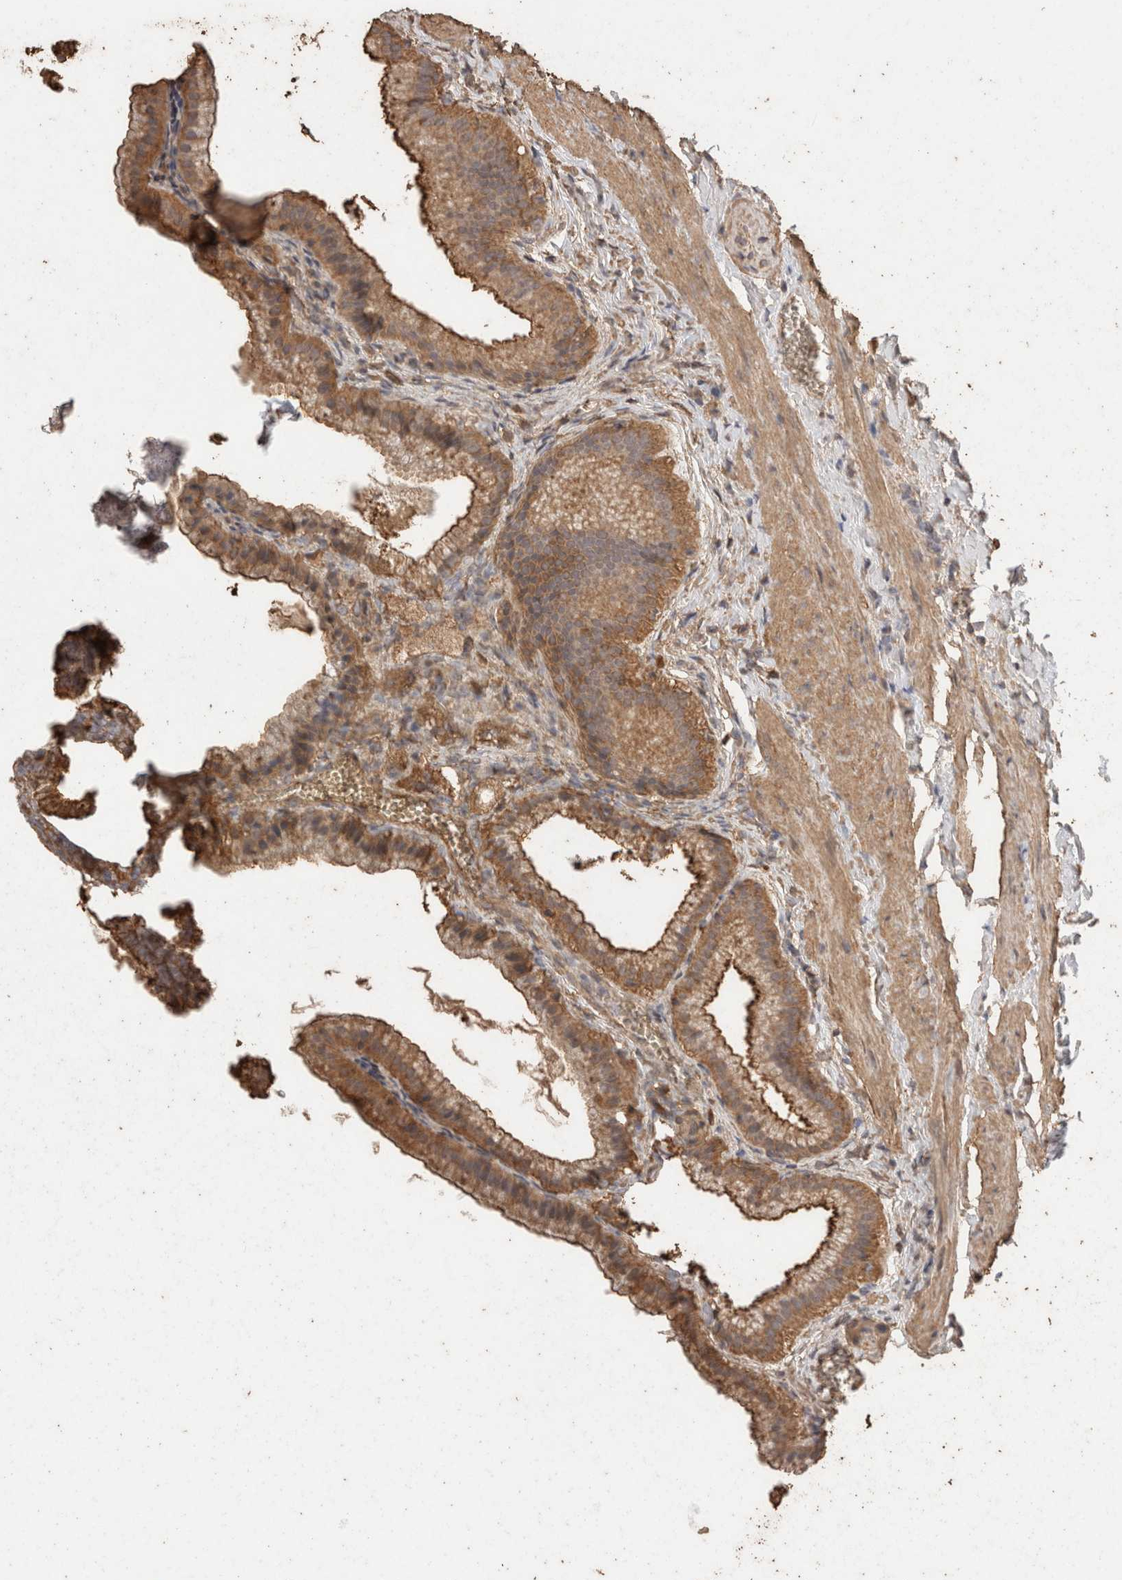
{"staining": {"intensity": "strong", "quantity": ">75%", "location": "cytoplasmic/membranous"}, "tissue": "gallbladder", "cell_type": "Glandular cells", "image_type": "normal", "snomed": [{"axis": "morphology", "description": "Normal tissue, NOS"}, {"axis": "topography", "description": "Gallbladder"}], "caption": "This is a micrograph of immunohistochemistry (IHC) staining of normal gallbladder, which shows strong expression in the cytoplasmic/membranous of glandular cells.", "gene": "CX3CL1", "patient": {"sex": "male", "age": 38}}